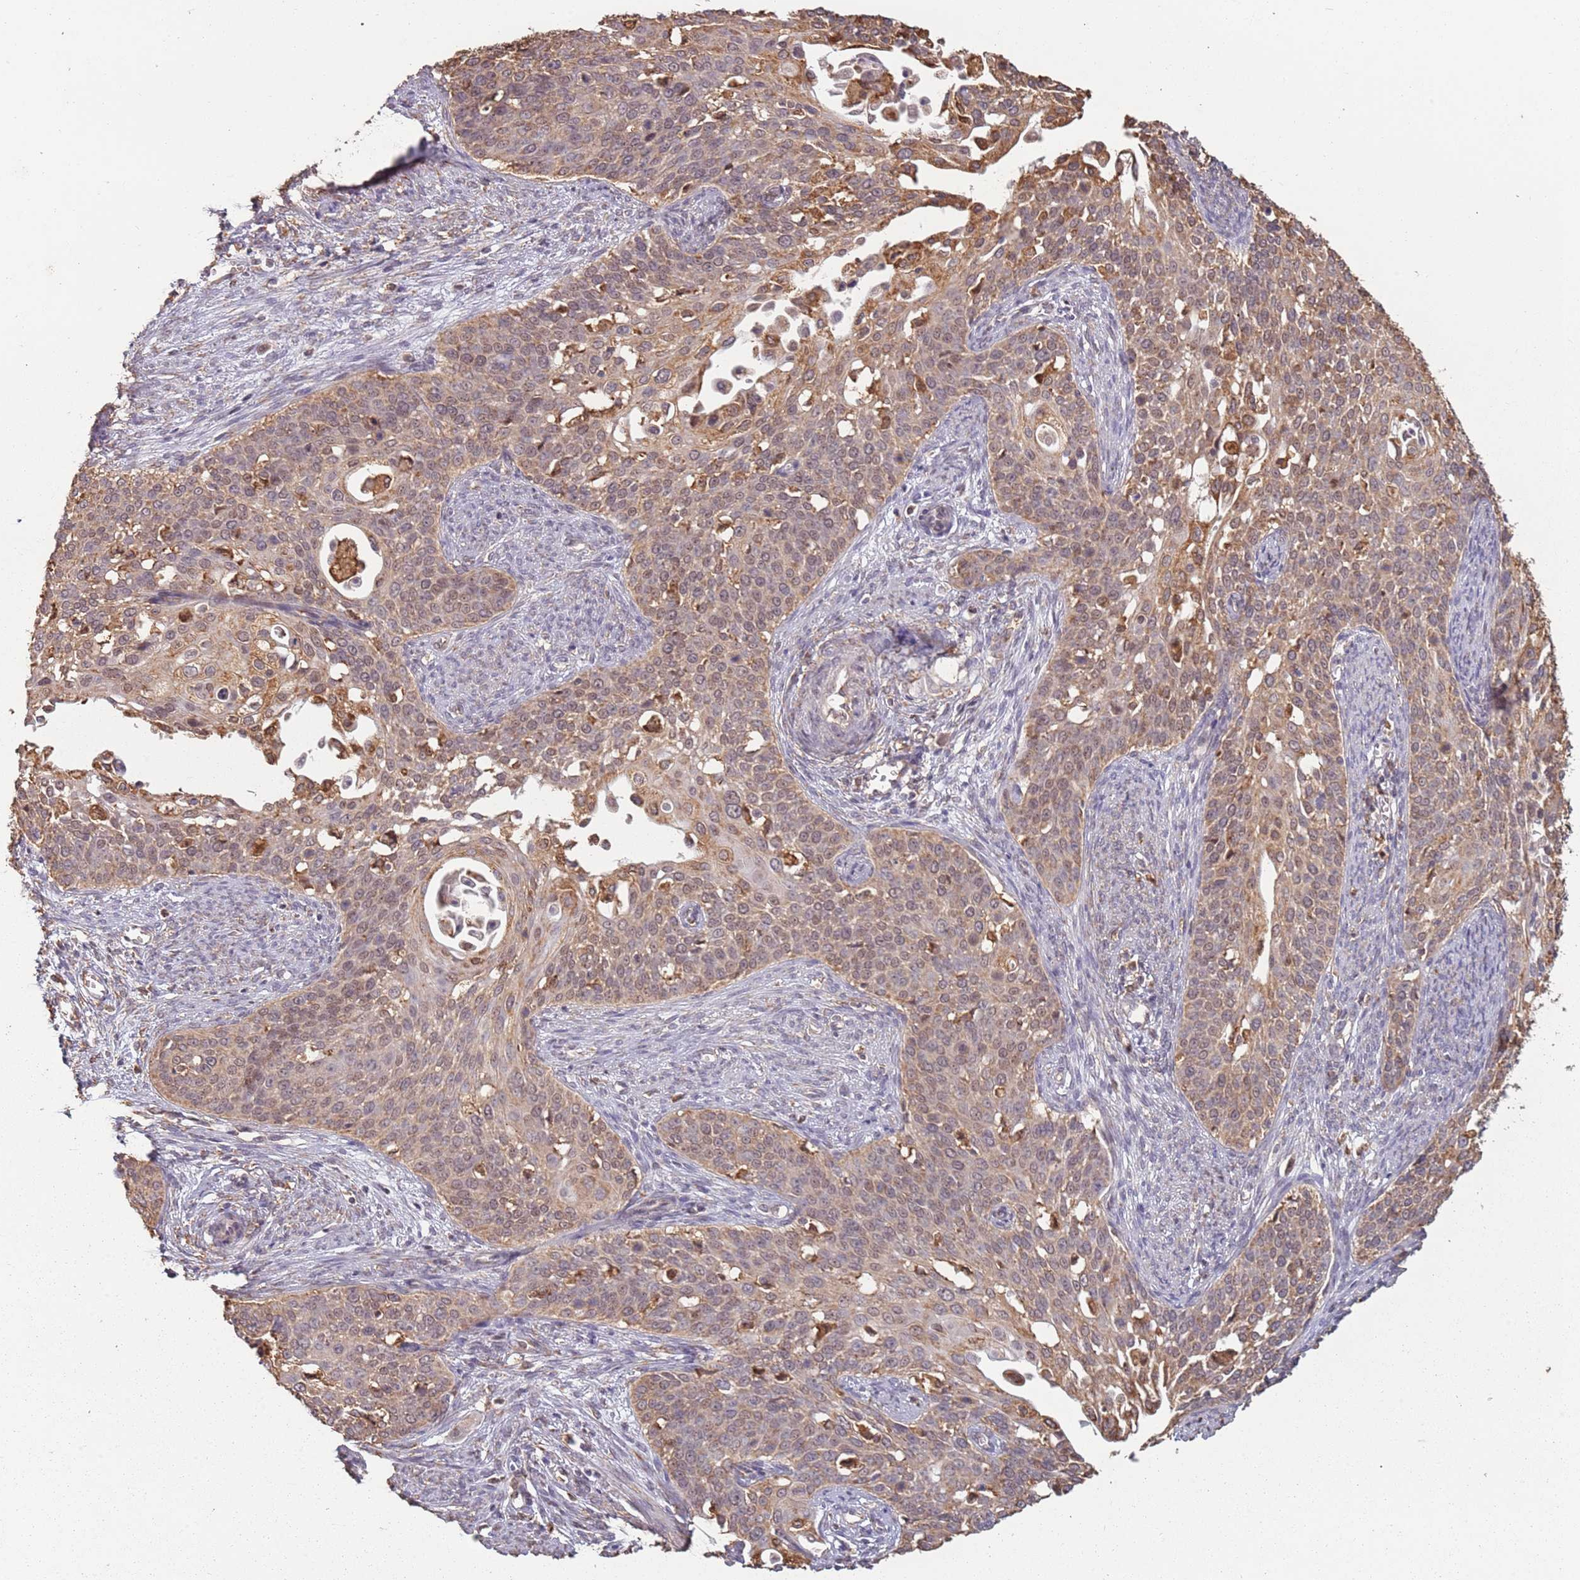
{"staining": {"intensity": "weak", "quantity": ">75%", "location": "cytoplasmic/membranous,nuclear"}, "tissue": "cervical cancer", "cell_type": "Tumor cells", "image_type": "cancer", "snomed": [{"axis": "morphology", "description": "Squamous cell carcinoma, NOS"}, {"axis": "topography", "description": "Cervix"}], "caption": "High-power microscopy captured an IHC image of squamous cell carcinoma (cervical), revealing weak cytoplasmic/membranous and nuclear expression in approximately >75% of tumor cells. The staining is performed using DAB brown chromogen to label protein expression. The nuclei are counter-stained blue using hematoxylin.", "gene": "ATOSB", "patient": {"sex": "female", "age": 44}}